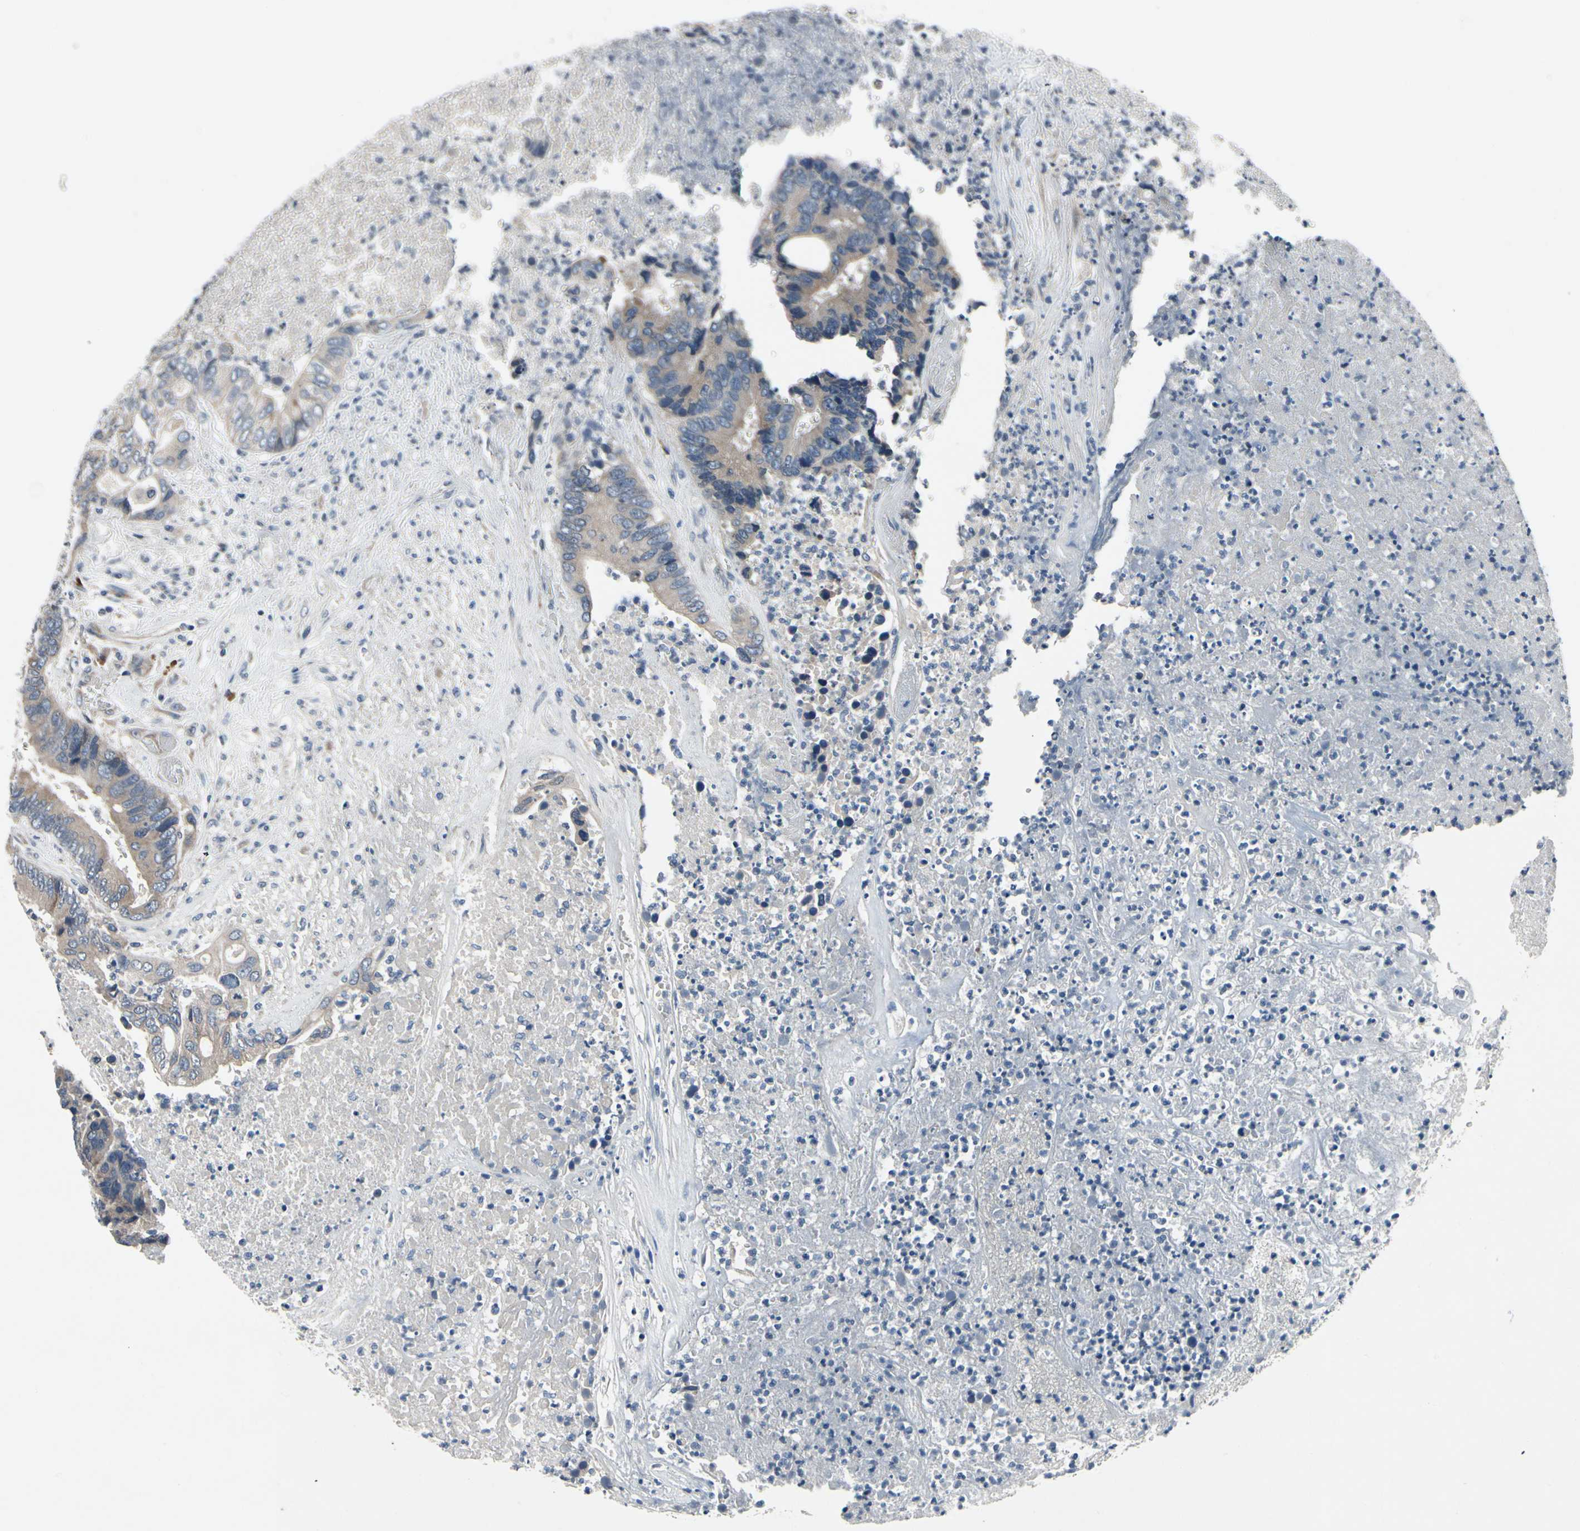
{"staining": {"intensity": "weak", "quantity": "25%-75%", "location": "cytoplasmic/membranous"}, "tissue": "colorectal cancer", "cell_type": "Tumor cells", "image_type": "cancer", "snomed": [{"axis": "morphology", "description": "Adenocarcinoma, NOS"}, {"axis": "topography", "description": "Rectum"}], "caption": "This histopathology image demonstrates IHC staining of human adenocarcinoma (colorectal), with low weak cytoplasmic/membranous expression in approximately 25%-75% of tumor cells.", "gene": "SELENOK", "patient": {"sex": "male", "age": 55}}